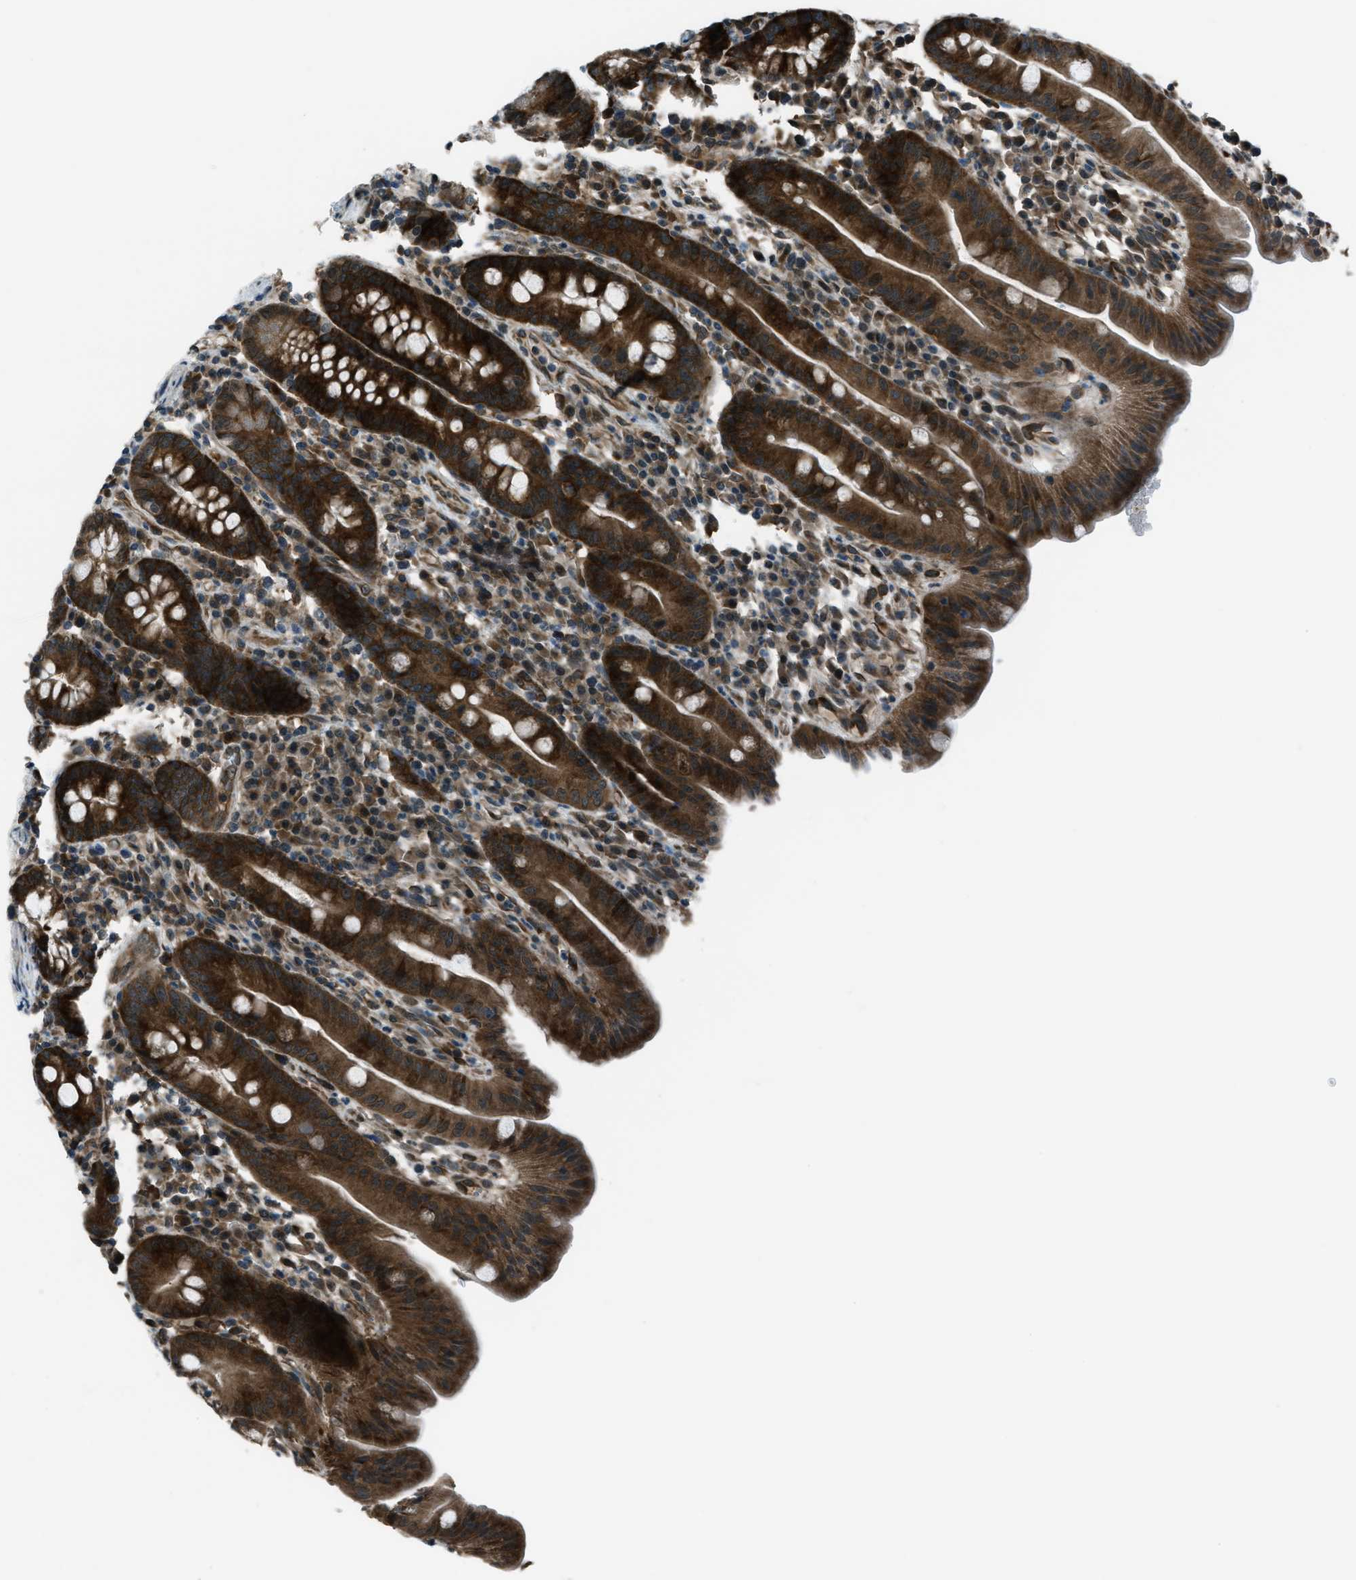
{"staining": {"intensity": "strong", "quantity": ">75%", "location": "cytoplasmic/membranous"}, "tissue": "duodenum", "cell_type": "Glandular cells", "image_type": "normal", "snomed": [{"axis": "morphology", "description": "Normal tissue, NOS"}, {"axis": "topography", "description": "Duodenum"}], "caption": "An immunohistochemistry image of normal tissue is shown. Protein staining in brown labels strong cytoplasmic/membranous positivity in duodenum within glandular cells. (DAB = brown stain, brightfield microscopy at high magnification).", "gene": "ASAP2", "patient": {"sex": "male", "age": 50}}